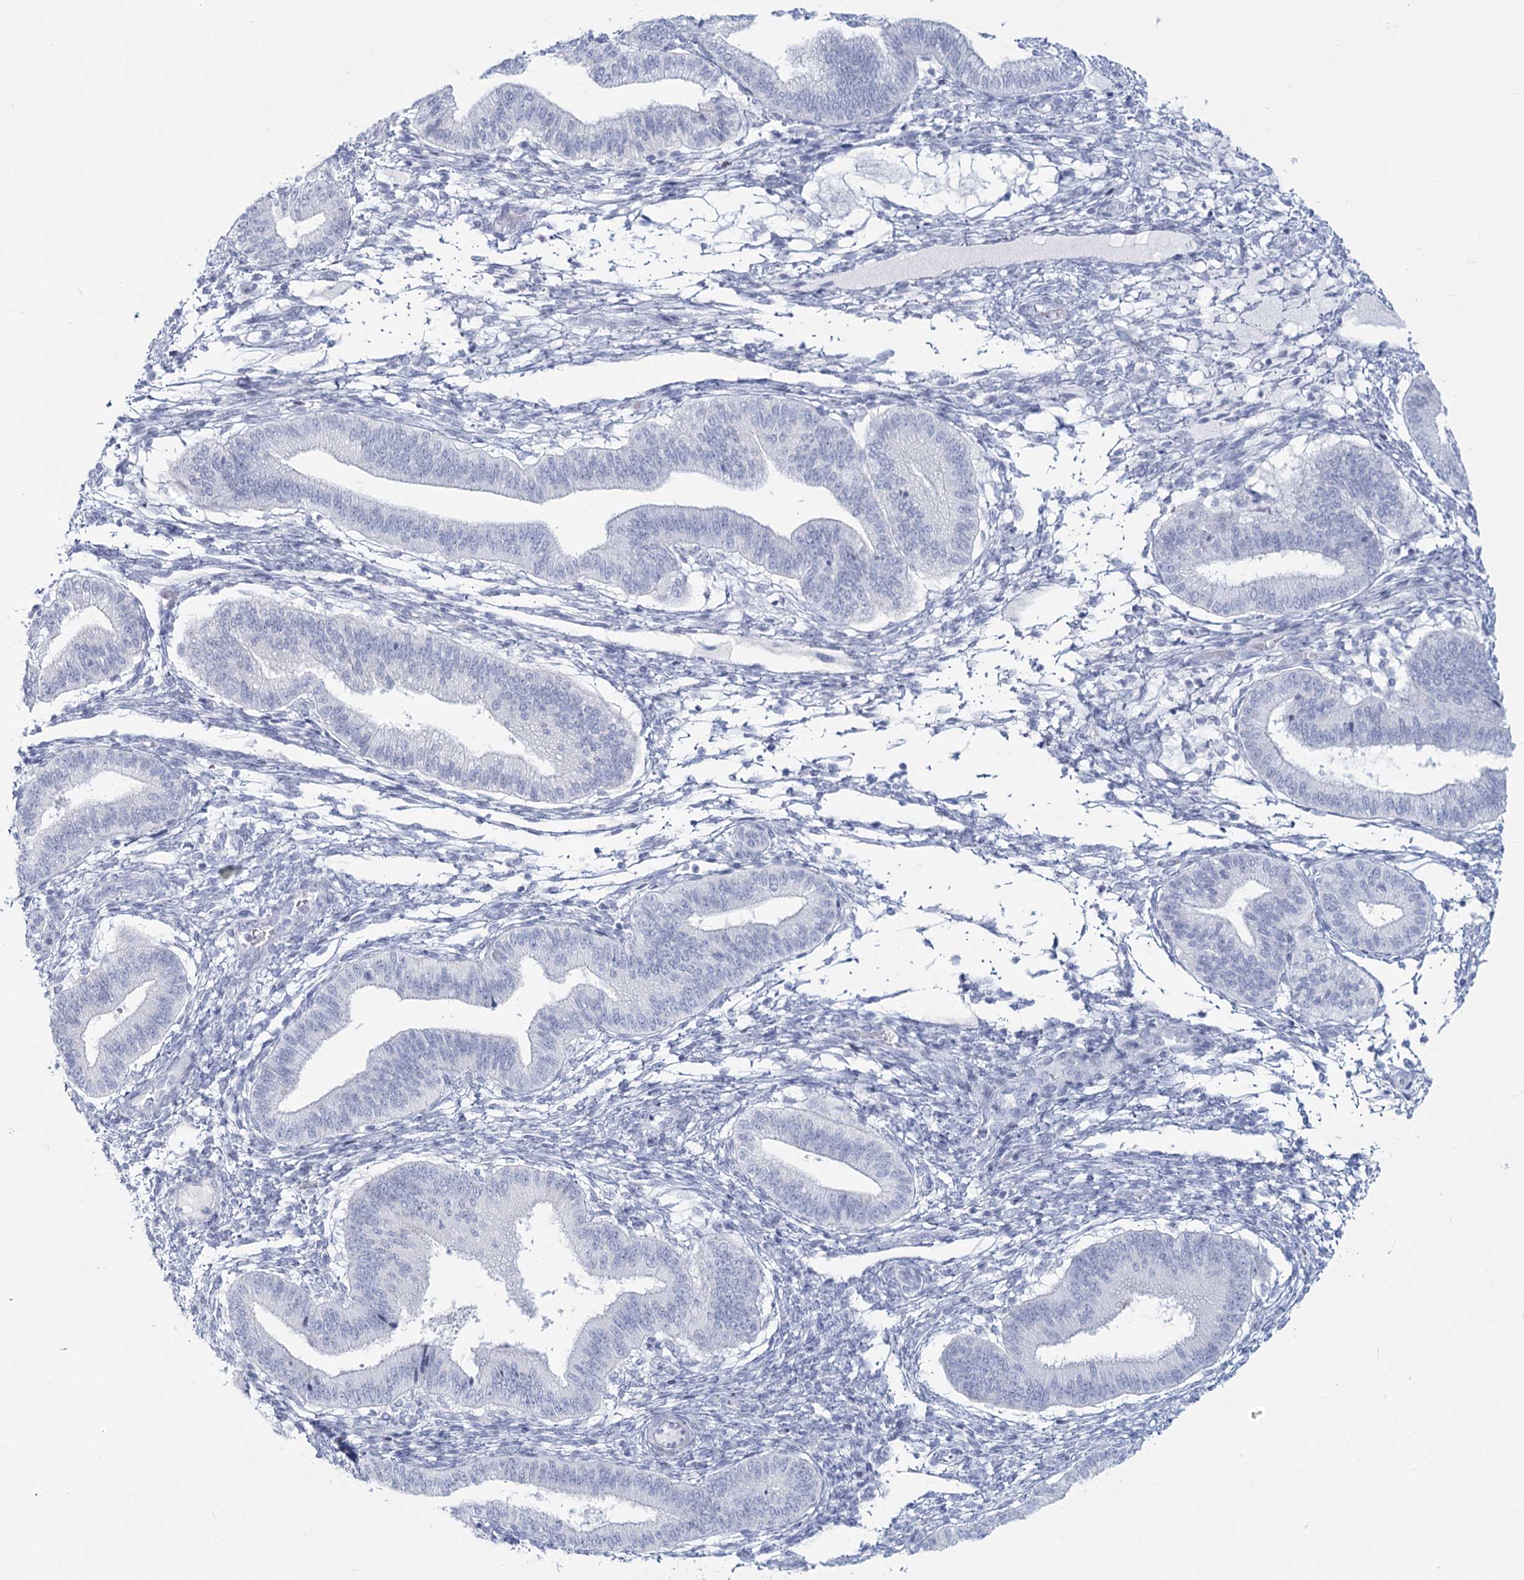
{"staining": {"intensity": "negative", "quantity": "none", "location": "none"}, "tissue": "endometrium", "cell_type": "Cells in endometrial stroma", "image_type": "normal", "snomed": [{"axis": "morphology", "description": "Normal tissue, NOS"}, {"axis": "topography", "description": "Endometrium"}], "caption": "IHC micrograph of normal human endometrium stained for a protein (brown), which shows no positivity in cells in endometrial stroma. Brightfield microscopy of immunohistochemistry stained with DAB (brown) and hematoxylin (blue), captured at high magnification.", "gene": "SLC6A19", "patient": {"sex": "female", "age": 39}}